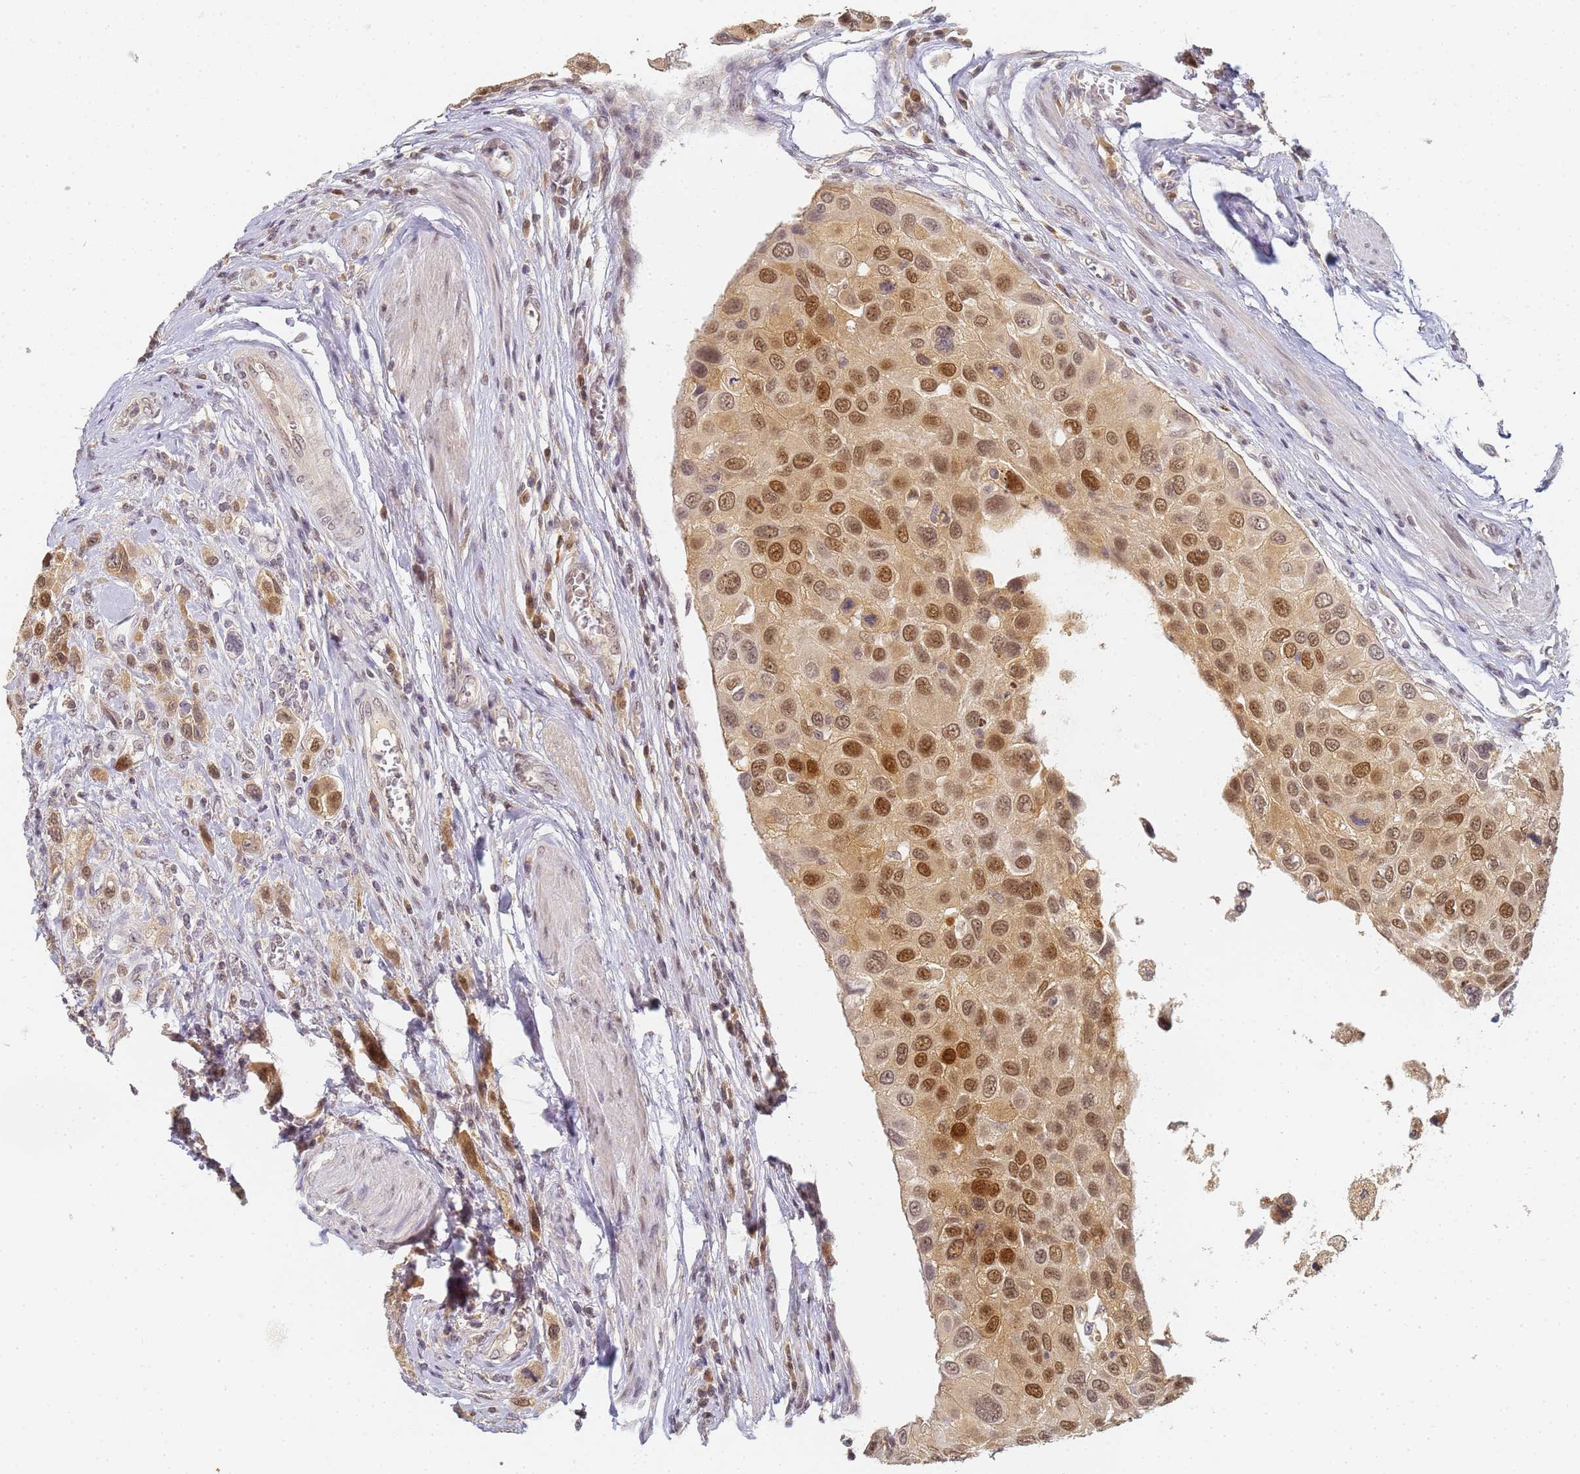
{"staining": {"intensity": "moderate", "quantity": ">75%", "location": "nuclear"}, "tissue": "urothelial cancer", "cell_type": "Tumor cells", "image_type": "cancer", "snomed": [{"axis": "morphology", "description": "Urothelial carcinoma, High grade"}, {"axis": "topography", "description": "Urinary bladder"}], "caption": "Urothelial carcinoma (high-grade) stained for a protein shows moderate nuclear positivity in tumor cells.", "gene": "HMCES", "patient": {"sex": "male", "age": 50}}